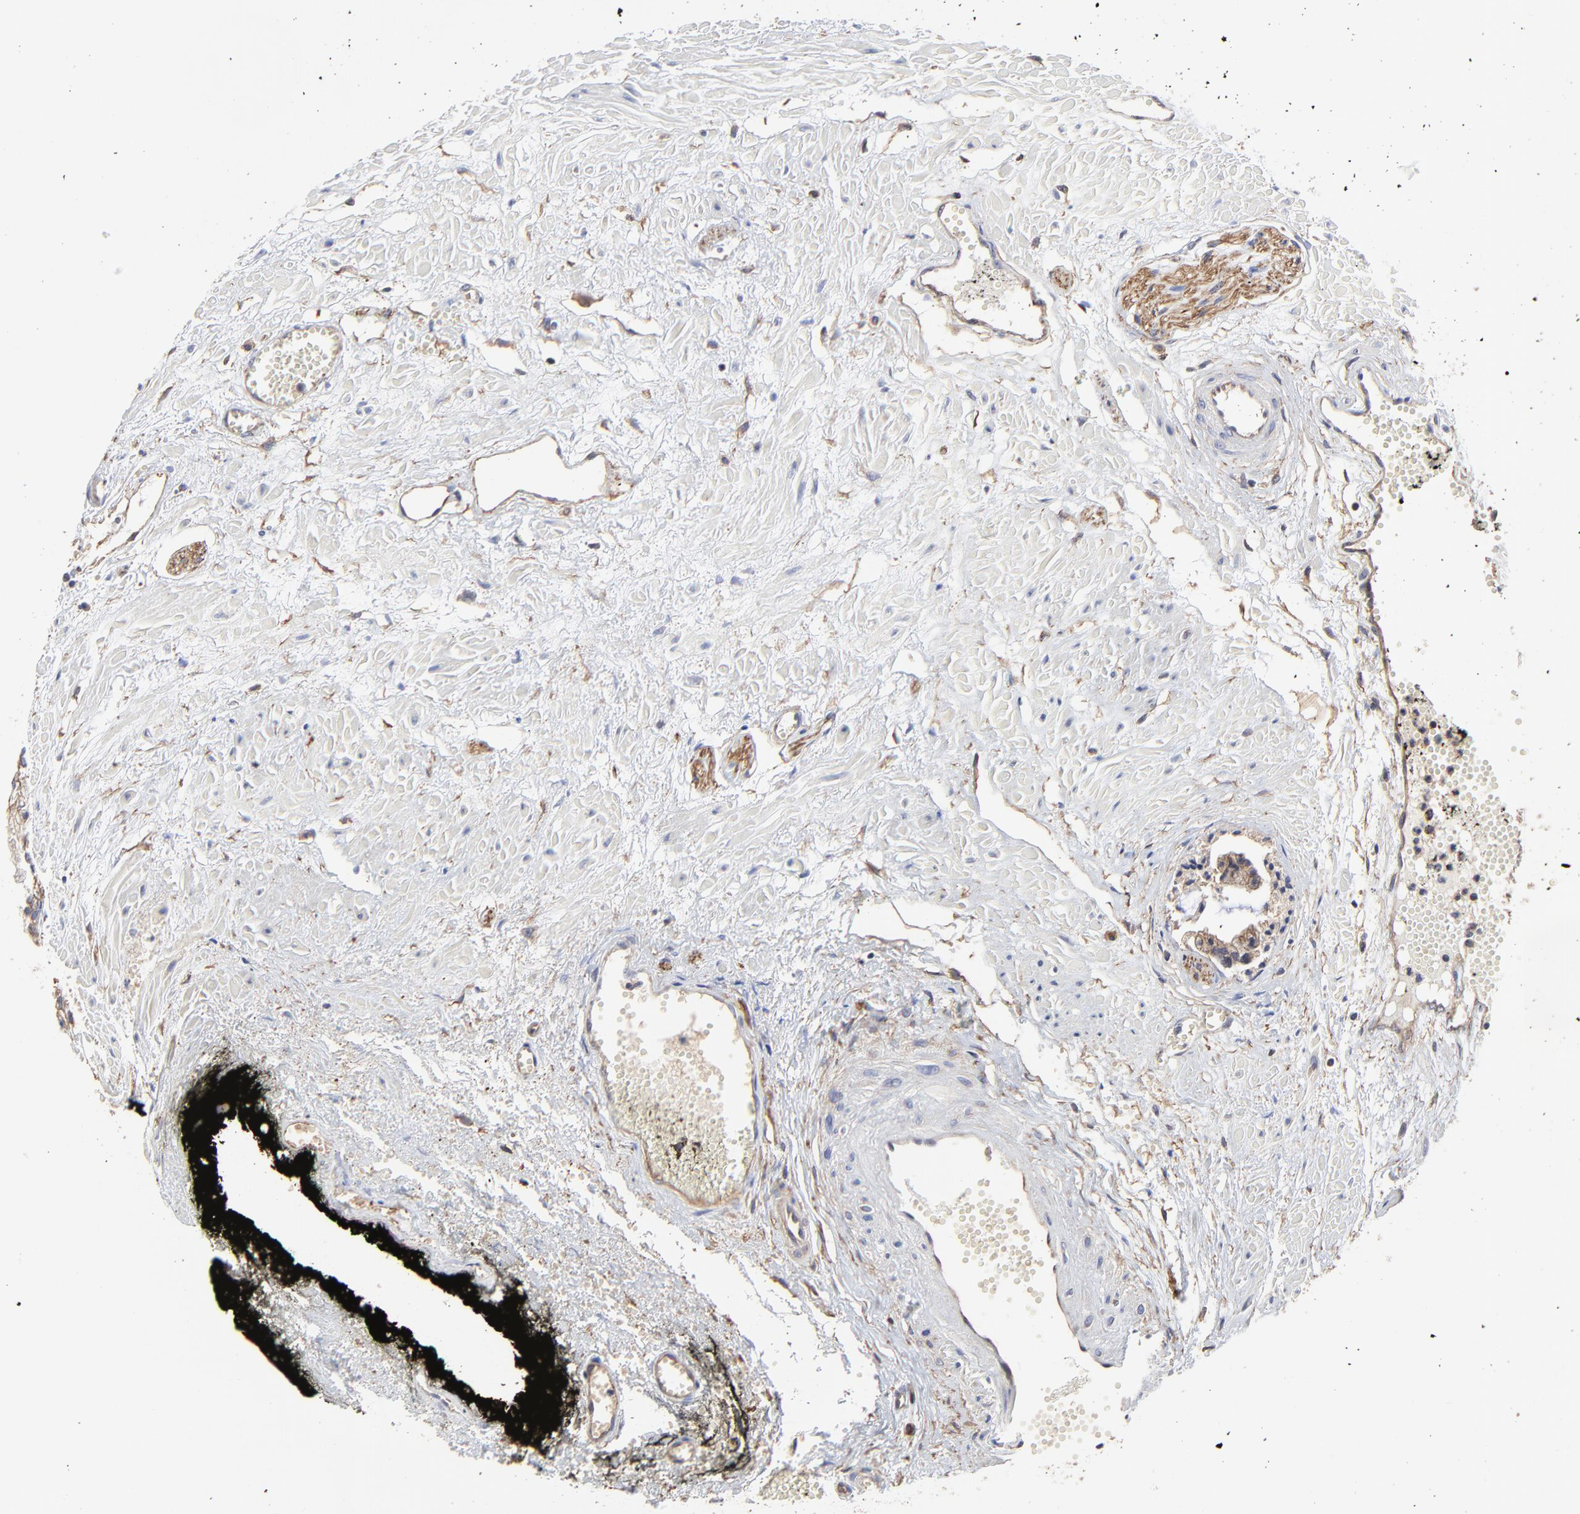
{"staining": {"intensity": "moderate", "quantity": "25%-75%", "location": "cytoplasmic/membranous"}, "tissue": "prostate cancer", "cell_type": "Tumor cells", "image_type": "cancer", "snomed": [{"axis": "morphology", "description": "Adenocarcinoma, High grade"}, {"axis": "topography", "description": "Prostate"}], "caption": "Protein staining of adenocarcinoma (high-grade) (prostate) tissue demonstrates moderate cytoplasmic/membranous positivity in about 25%-75% of tumor cells.", "gene": "ARMT1", "patient": {"sex": "male", "age": 56}}